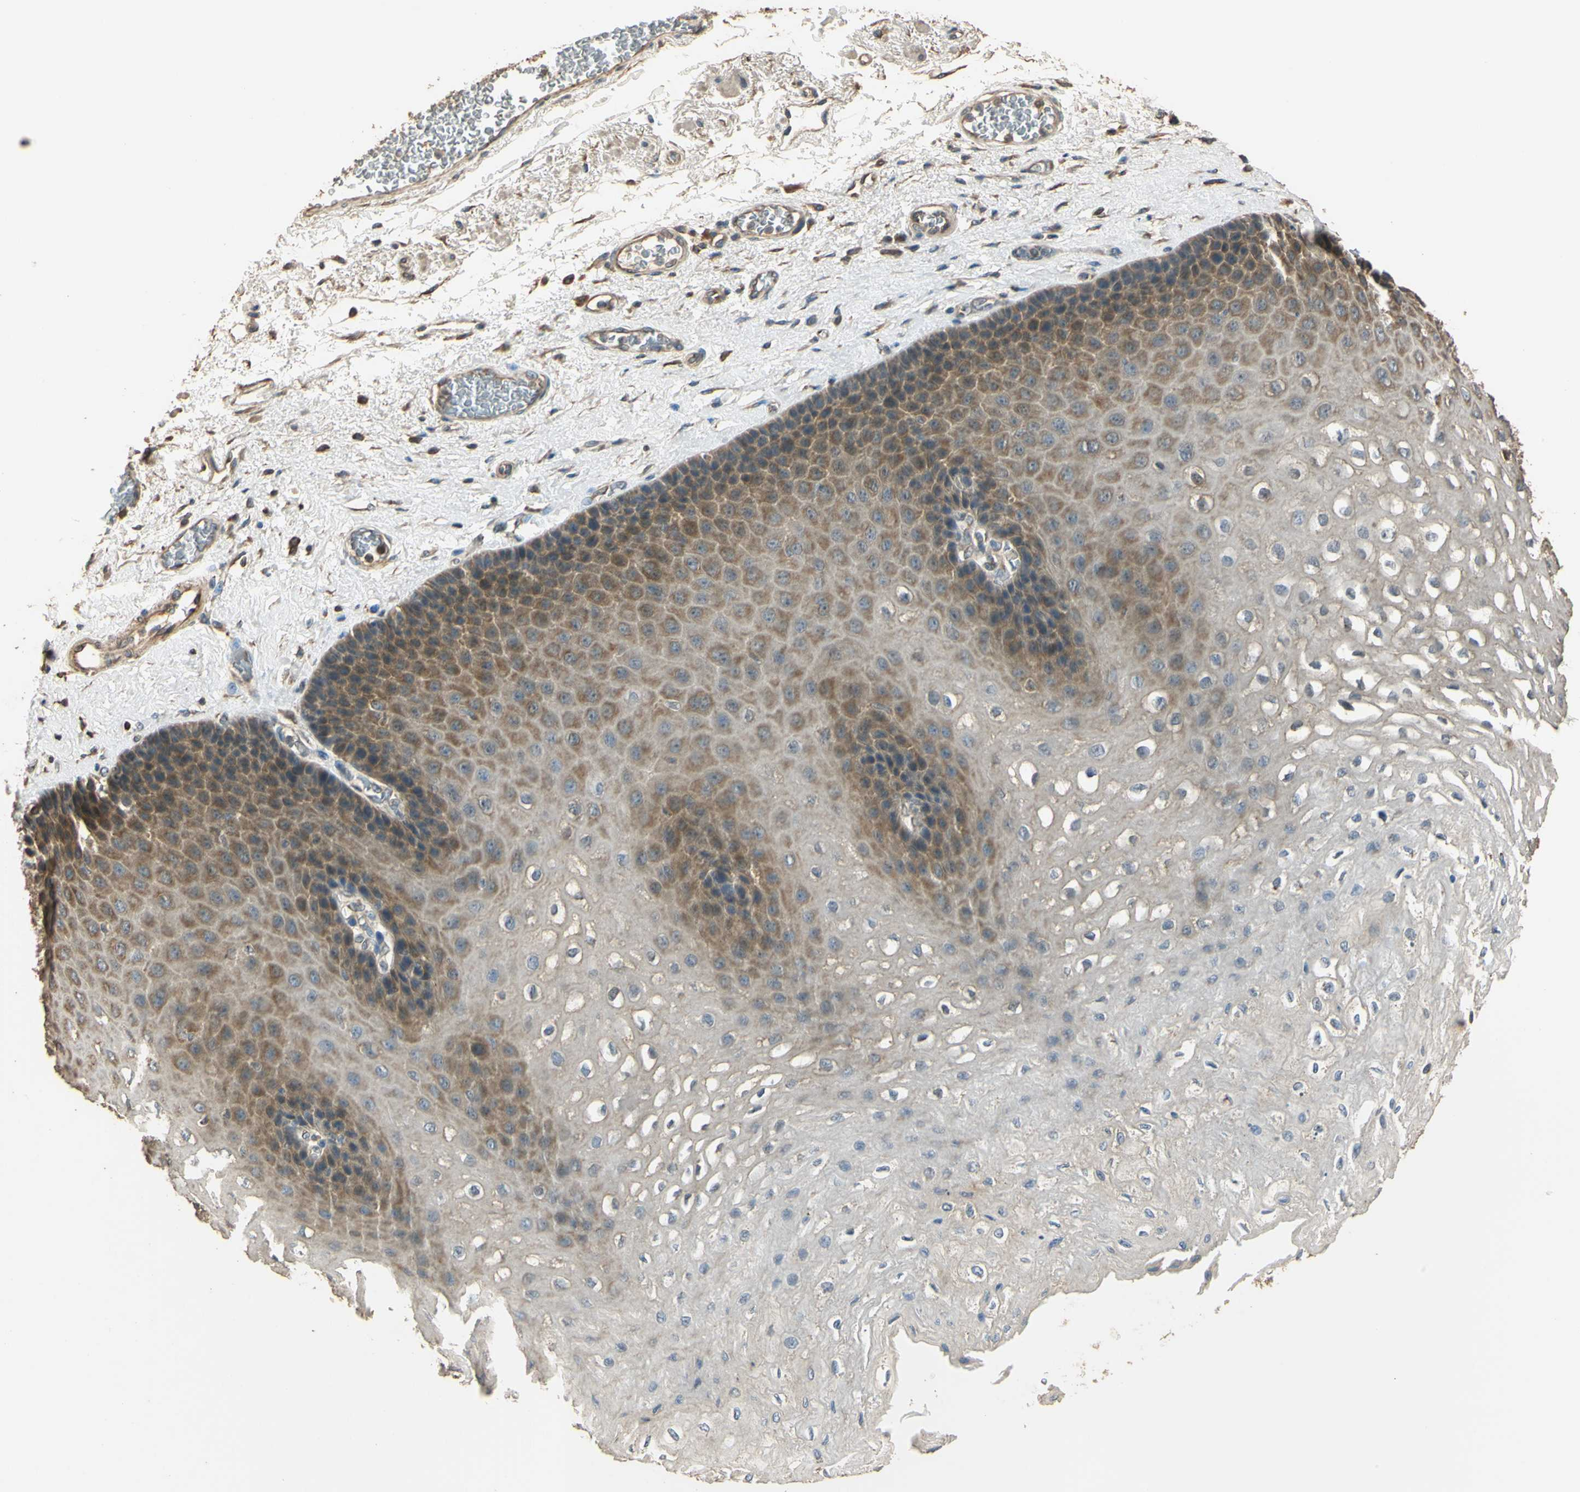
{"staining": {"intensity": "moderate", "quantity": "25%-75%", "location": "cytoplasmic/membranous"}, "tissue": "esophagus", "cell_type": "Squamous epithelial cells", "image_type": "normal", "snomed": [{"axis": "morphology", "description": "Normal tissue, NOS"}, {"axis": "topography", "description": "Esophagus"}], "caption": "Esophagus stained with immunohistochemistry reveals moderate cytoplasmic/membranous expression in approximately 25%-75% of squamous epithelial cells. (Brightfield microscopy of DAB IHC at high magnification).", "gene": "STX18", "patient": {"sex": "female", "age": 72}}